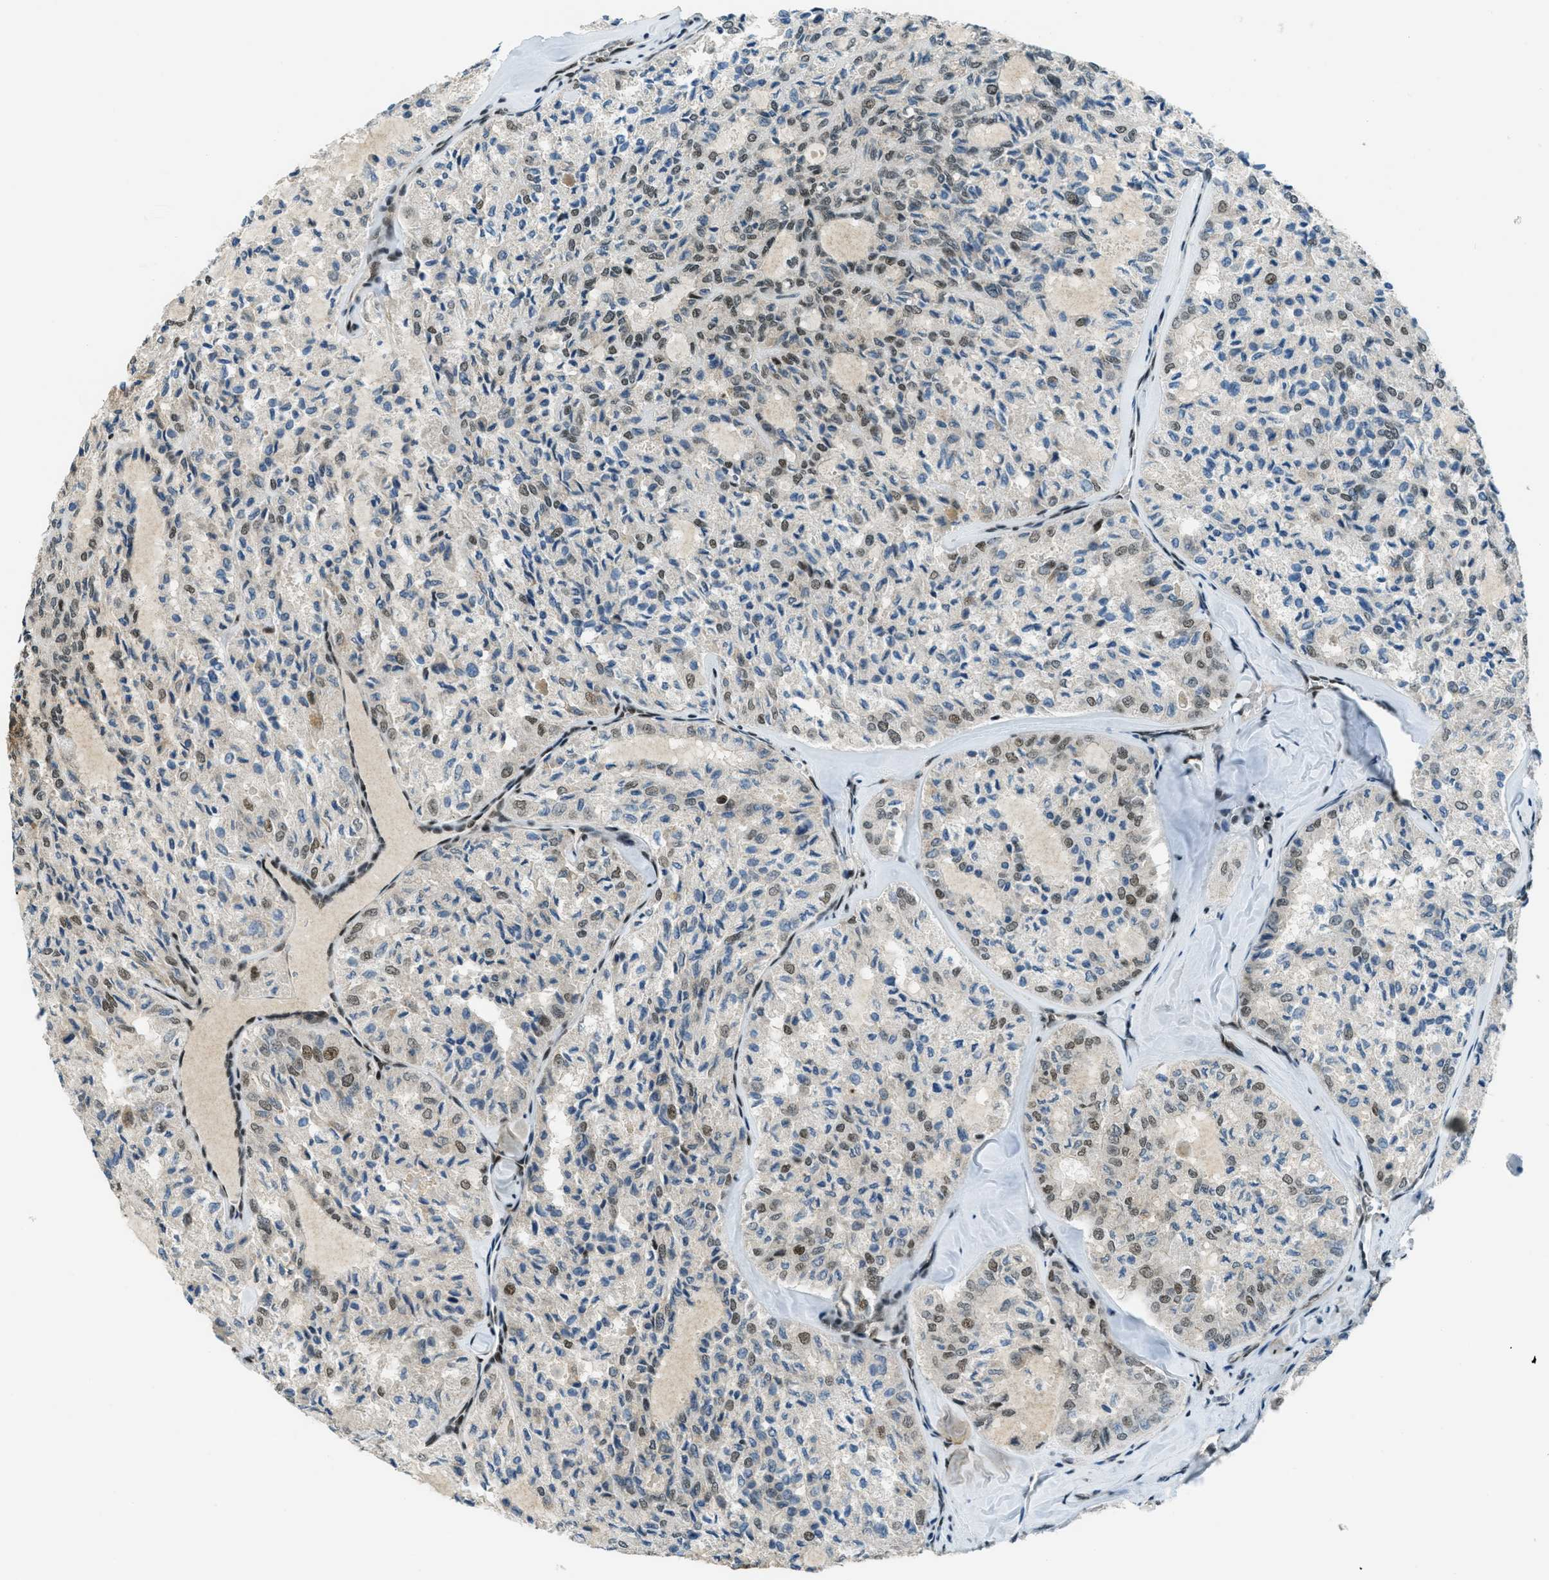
{"staining": {"intensity": "weak", "quantity": "<25%", "location": "nuclear"}, "tissue": "thyroid cancer", "cell_type": "Tumor cells", "image_type": "cancer", "snomed": [{"axis": "morphology", "description": "Follicular adenoma carcinoma, NOS"}, {"axis": "topography", "description": "Thyroid gland"}], "caption": "Protein analysis of thyroid cancer (follicular adenoma carcinoma) reveals no significant expression in tumor cells.", "gene": "KLF6", "patient": {"sex": "male", "age": 75}}